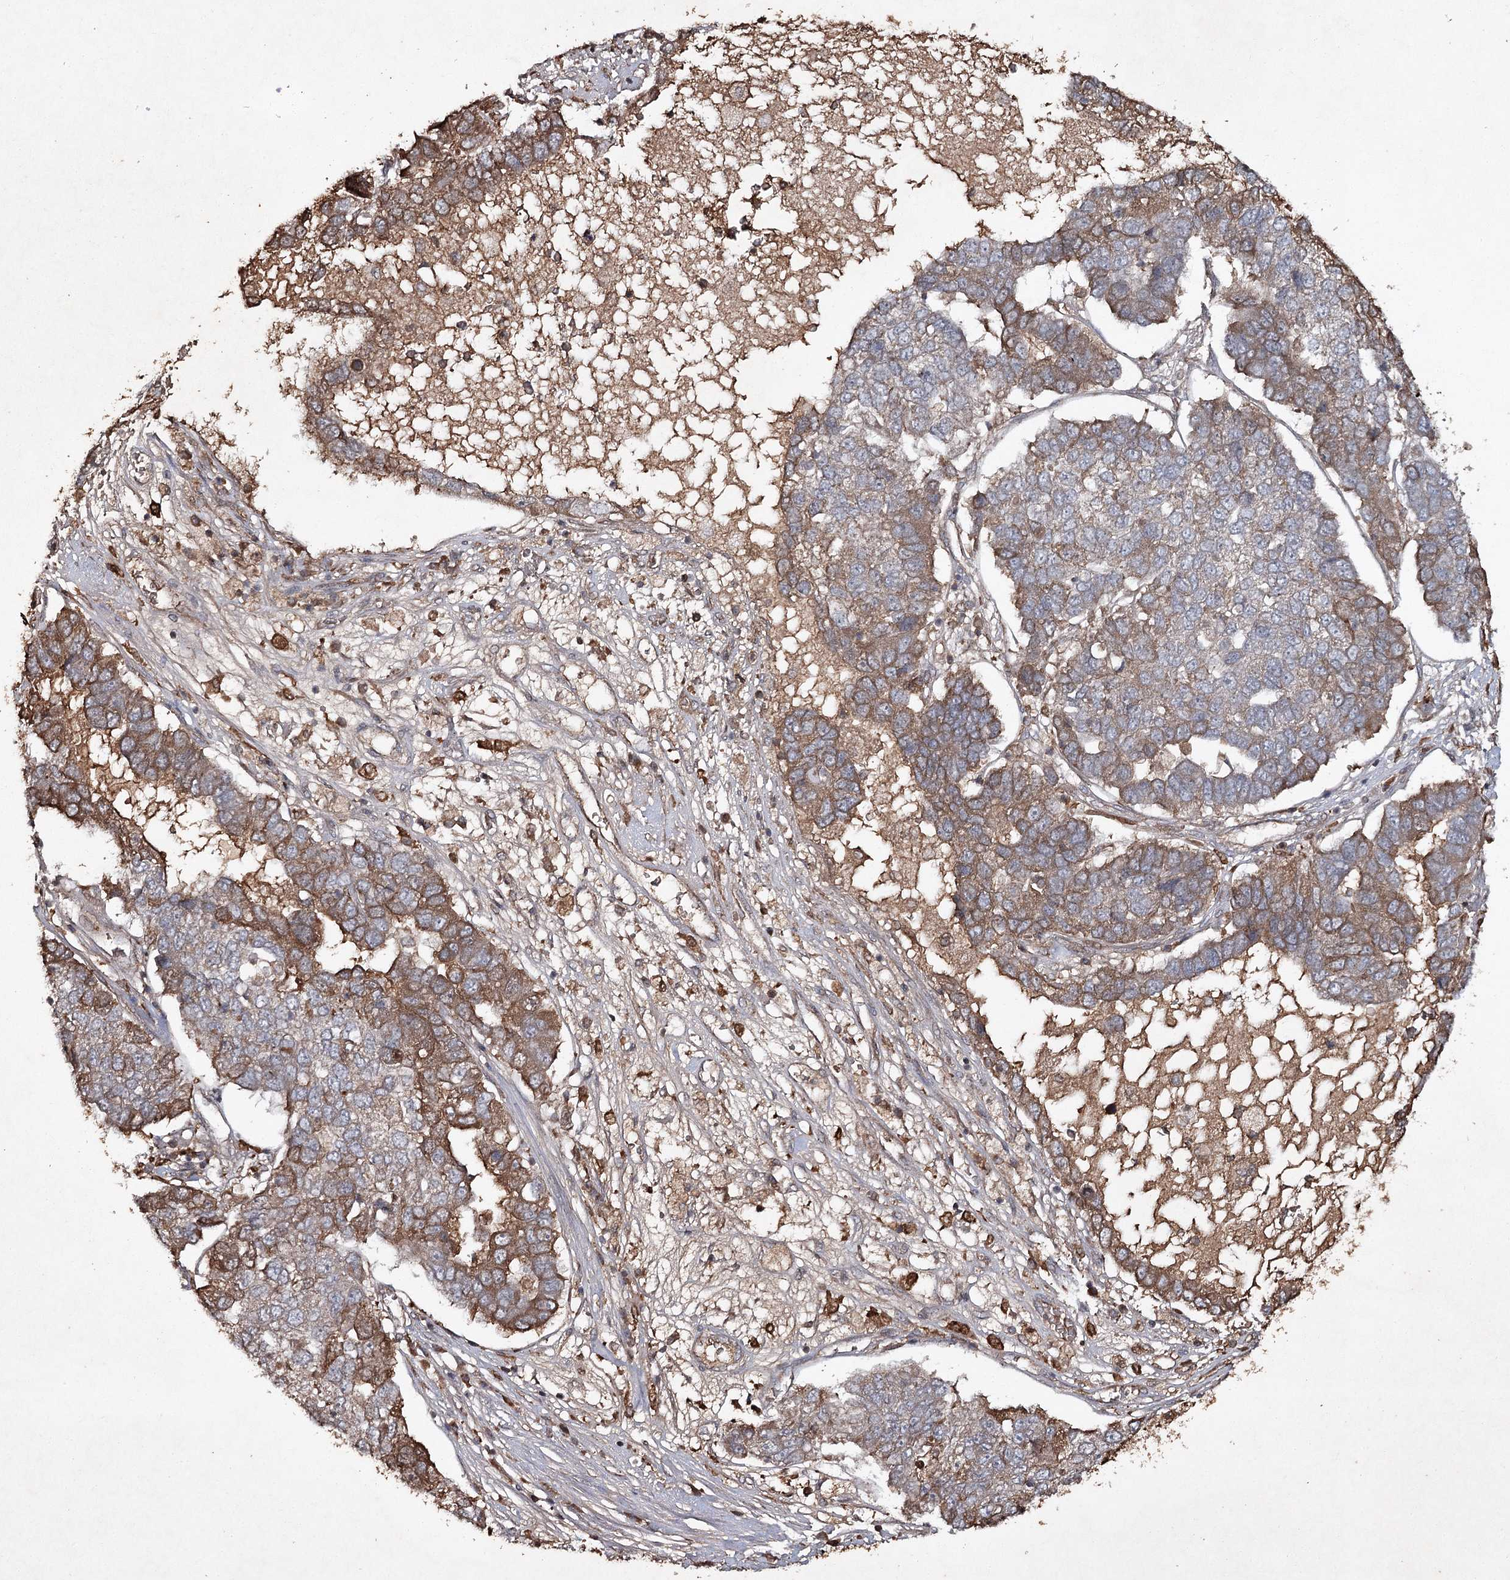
{"staining": {"intensity": "moderate", "quantity": "25%-75%", "location": "cytoplasmic/membranous"}, "tissue": "pancreatic cancer", "cell_type": "Tumor cells", "image_type": "cancer", "snomed": [{"axis": "morphology", "description": "Adenocarcinoma, NOS"}, {"axis": "topography", "description": "Pancreas"}], "caption": "Brown immunohistochemical staining in pancreatic adenocarcinoma shows moderate cytoplasmic/membranous staining in approximately 25%-75% of tumor cells.", "gene": "CYP2B6", "patient": {"sex": "female", "age": 61}}